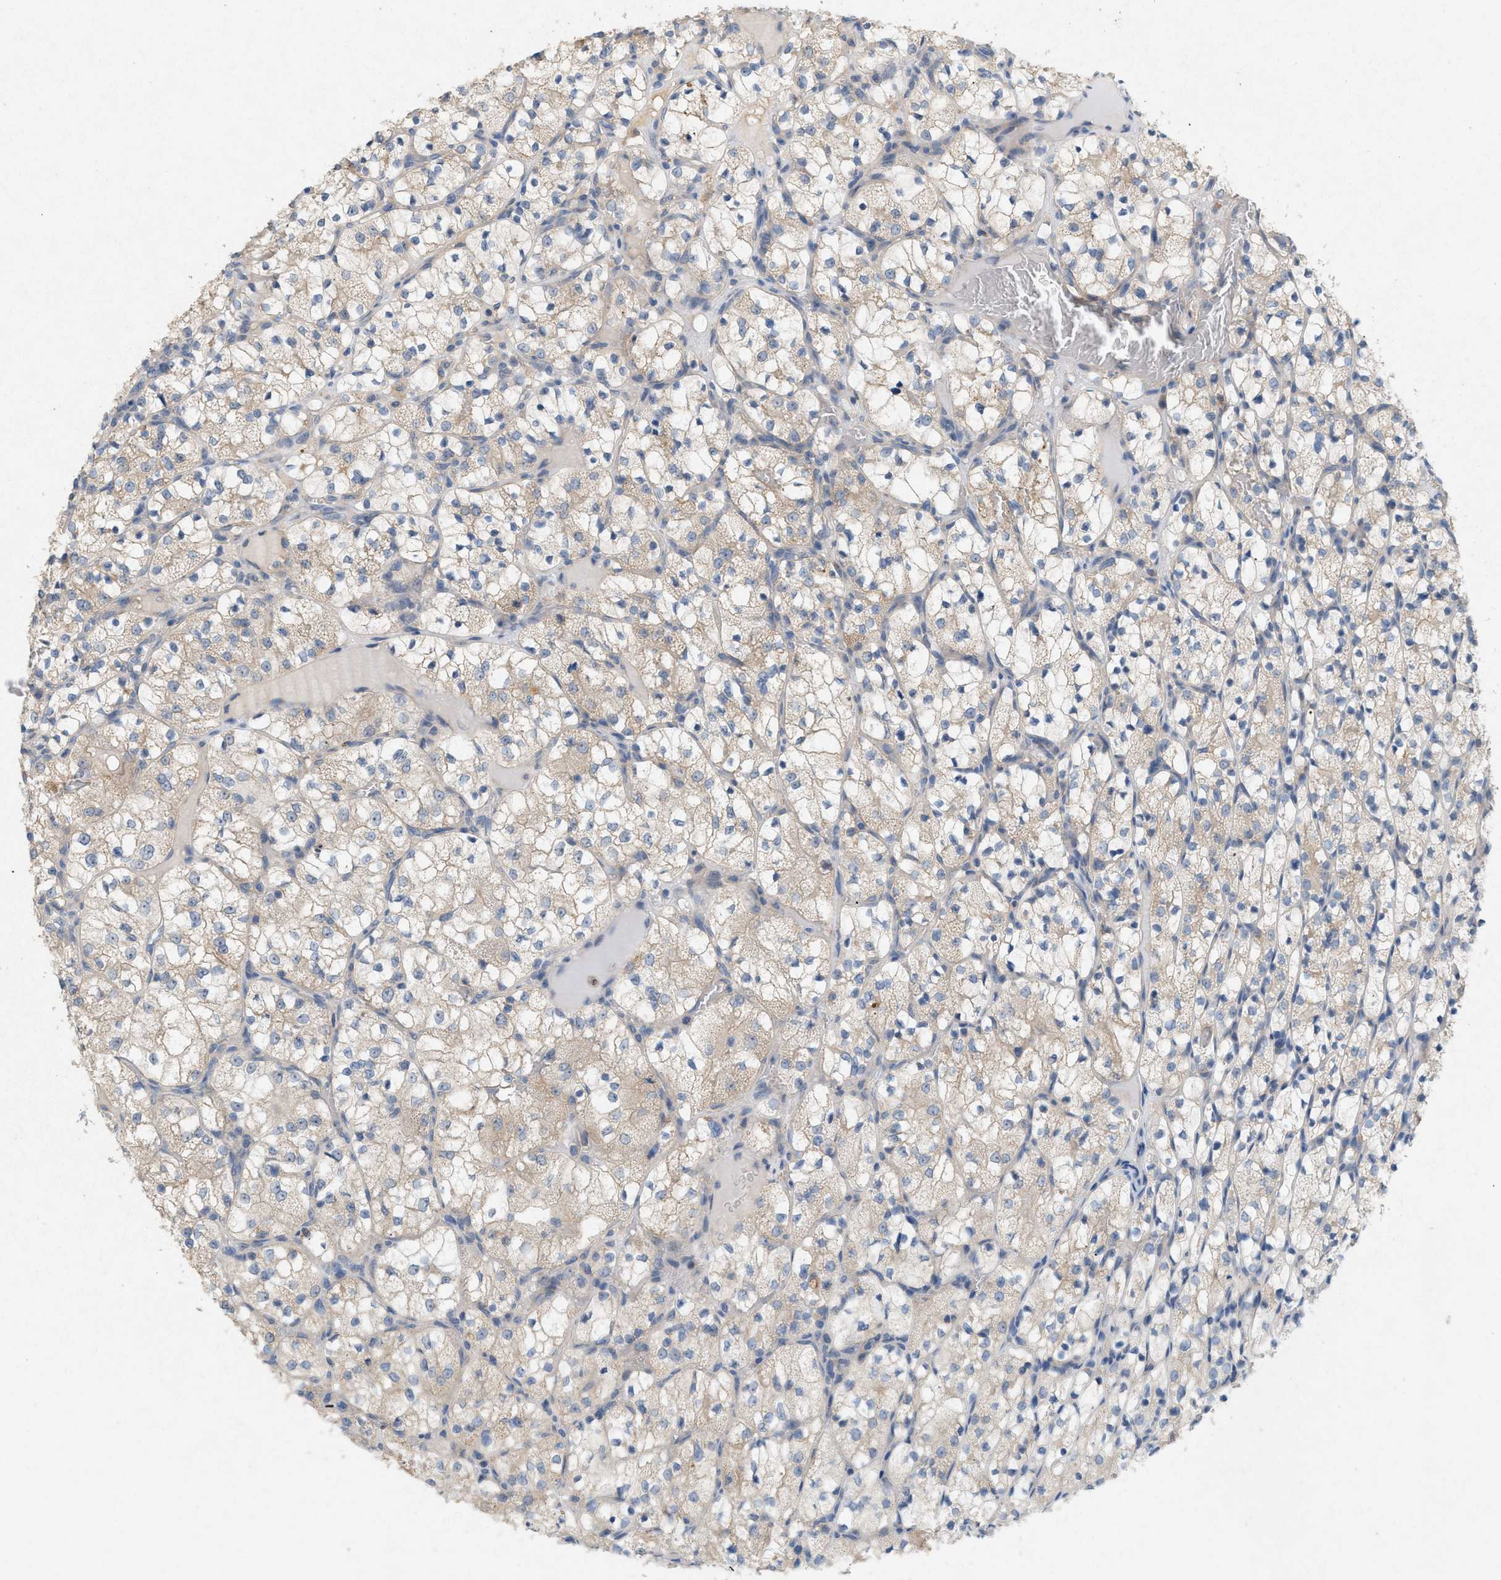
{"staining": {"intensity": "weak", "quantity": "<25%", "location": "cytoplasmic/membranous"}, "tissue": "renal cancer", "cell_type": "Tumor cells", "image_type": "cancer", "snomed": [{"axis": "morphology", "description": "Adenocarcinoma, NOS"}, {"axis": "topography", "description": "Kidney"}], "caption": "This is an immunohistochemistry (IHC) image of human renal cancer. There is no positivity in tumor cells.", "gene": "DCAF7", "patient": {"sex": "female", "age": 69}}